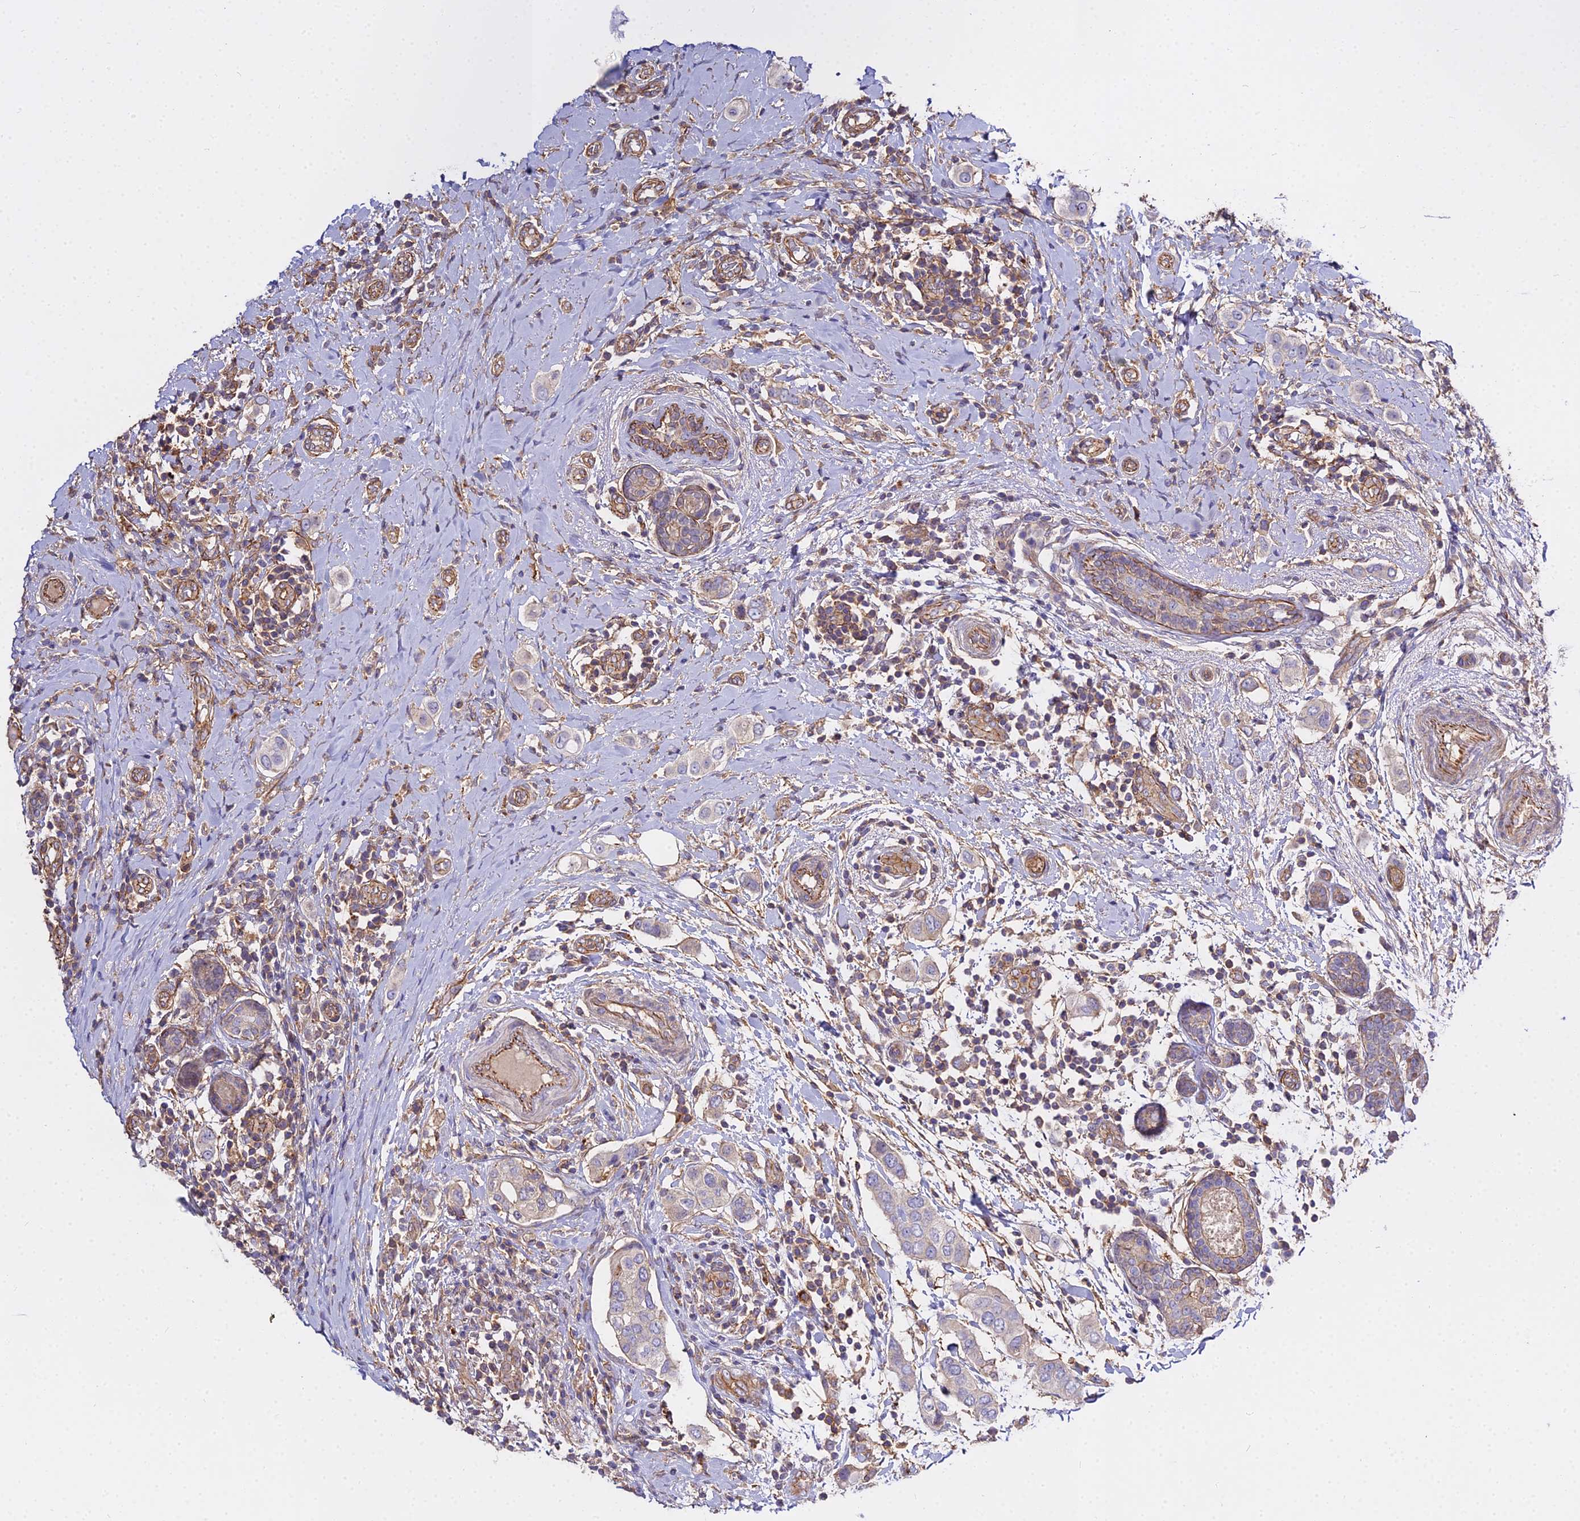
{"staining": {"intensity": "negative", "quantity": "none", "location": "none"}, "tissue": "breast cancer", "cell_type": "Tumor cells", "image_type": "cancer", "snomed": [{"axis": "morphology", "description": "Lobular carcinoma"}, {"axis": "topography", "description": "Breast"}], "caption": "There is no significant staining in tumor cells of lobular carcinoma (breast).", "gene": "GLYAT", "patient": {"sex": "female", "age": 51}}